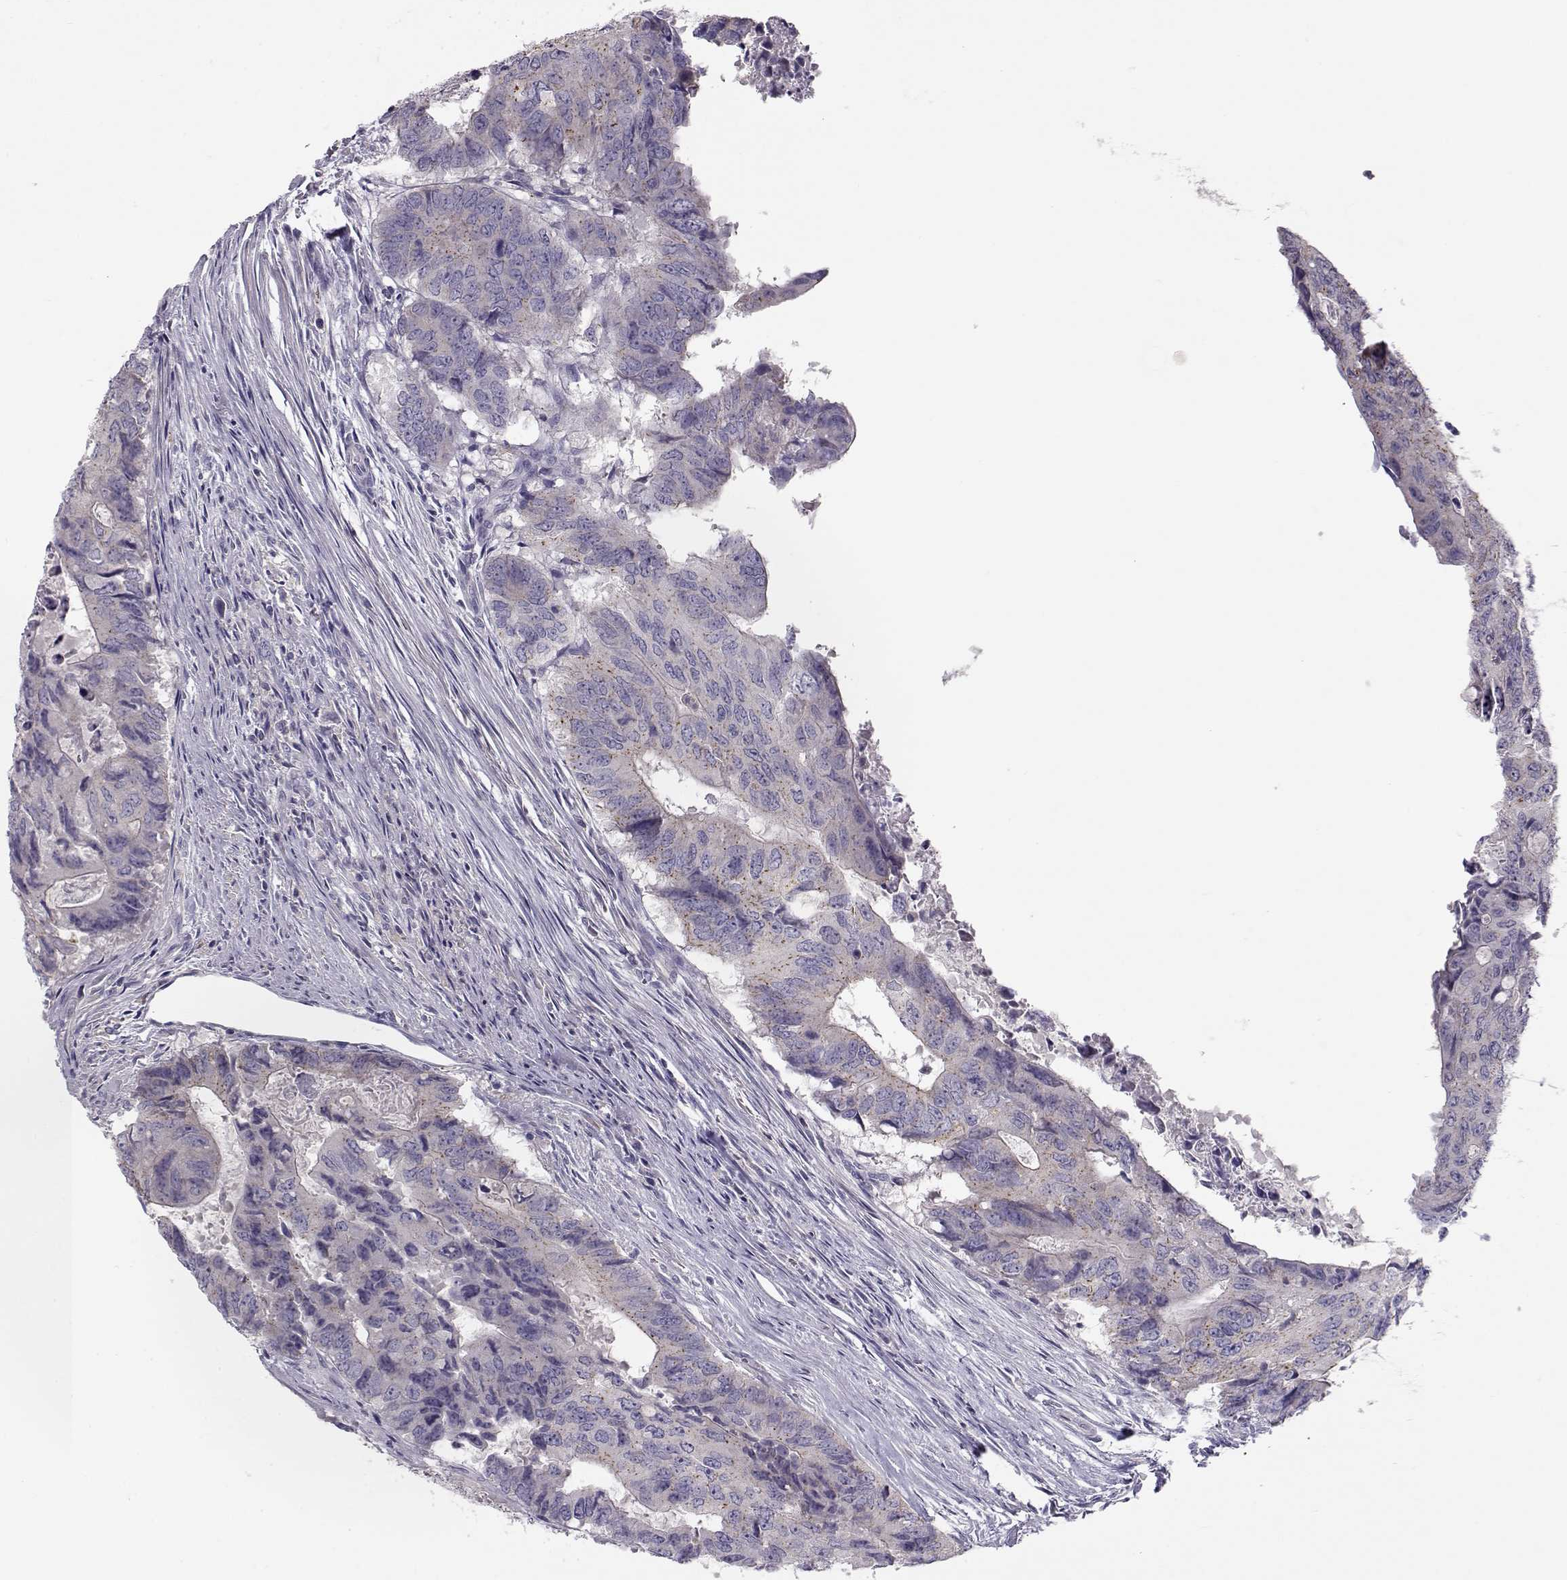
{"staining": {"intensity": "negative", "quantity": "none", "location": "none"}, "tissue": "colorectal cancer", "cell_type": "Tumor cells", "image_type": "cancer", "snomed": [{"axis": "morphology", "description": "Adenocarcinoma, NOS"}, {"axis": "topography", "description": "Colon"}], "caption": "Immunohistochemical staining of human colorectal cancer (adenocarcinoma) shows no significant expression in tumor cells.", "gene": "GRK1", "patient": {"sex": "male", "age": 79}}